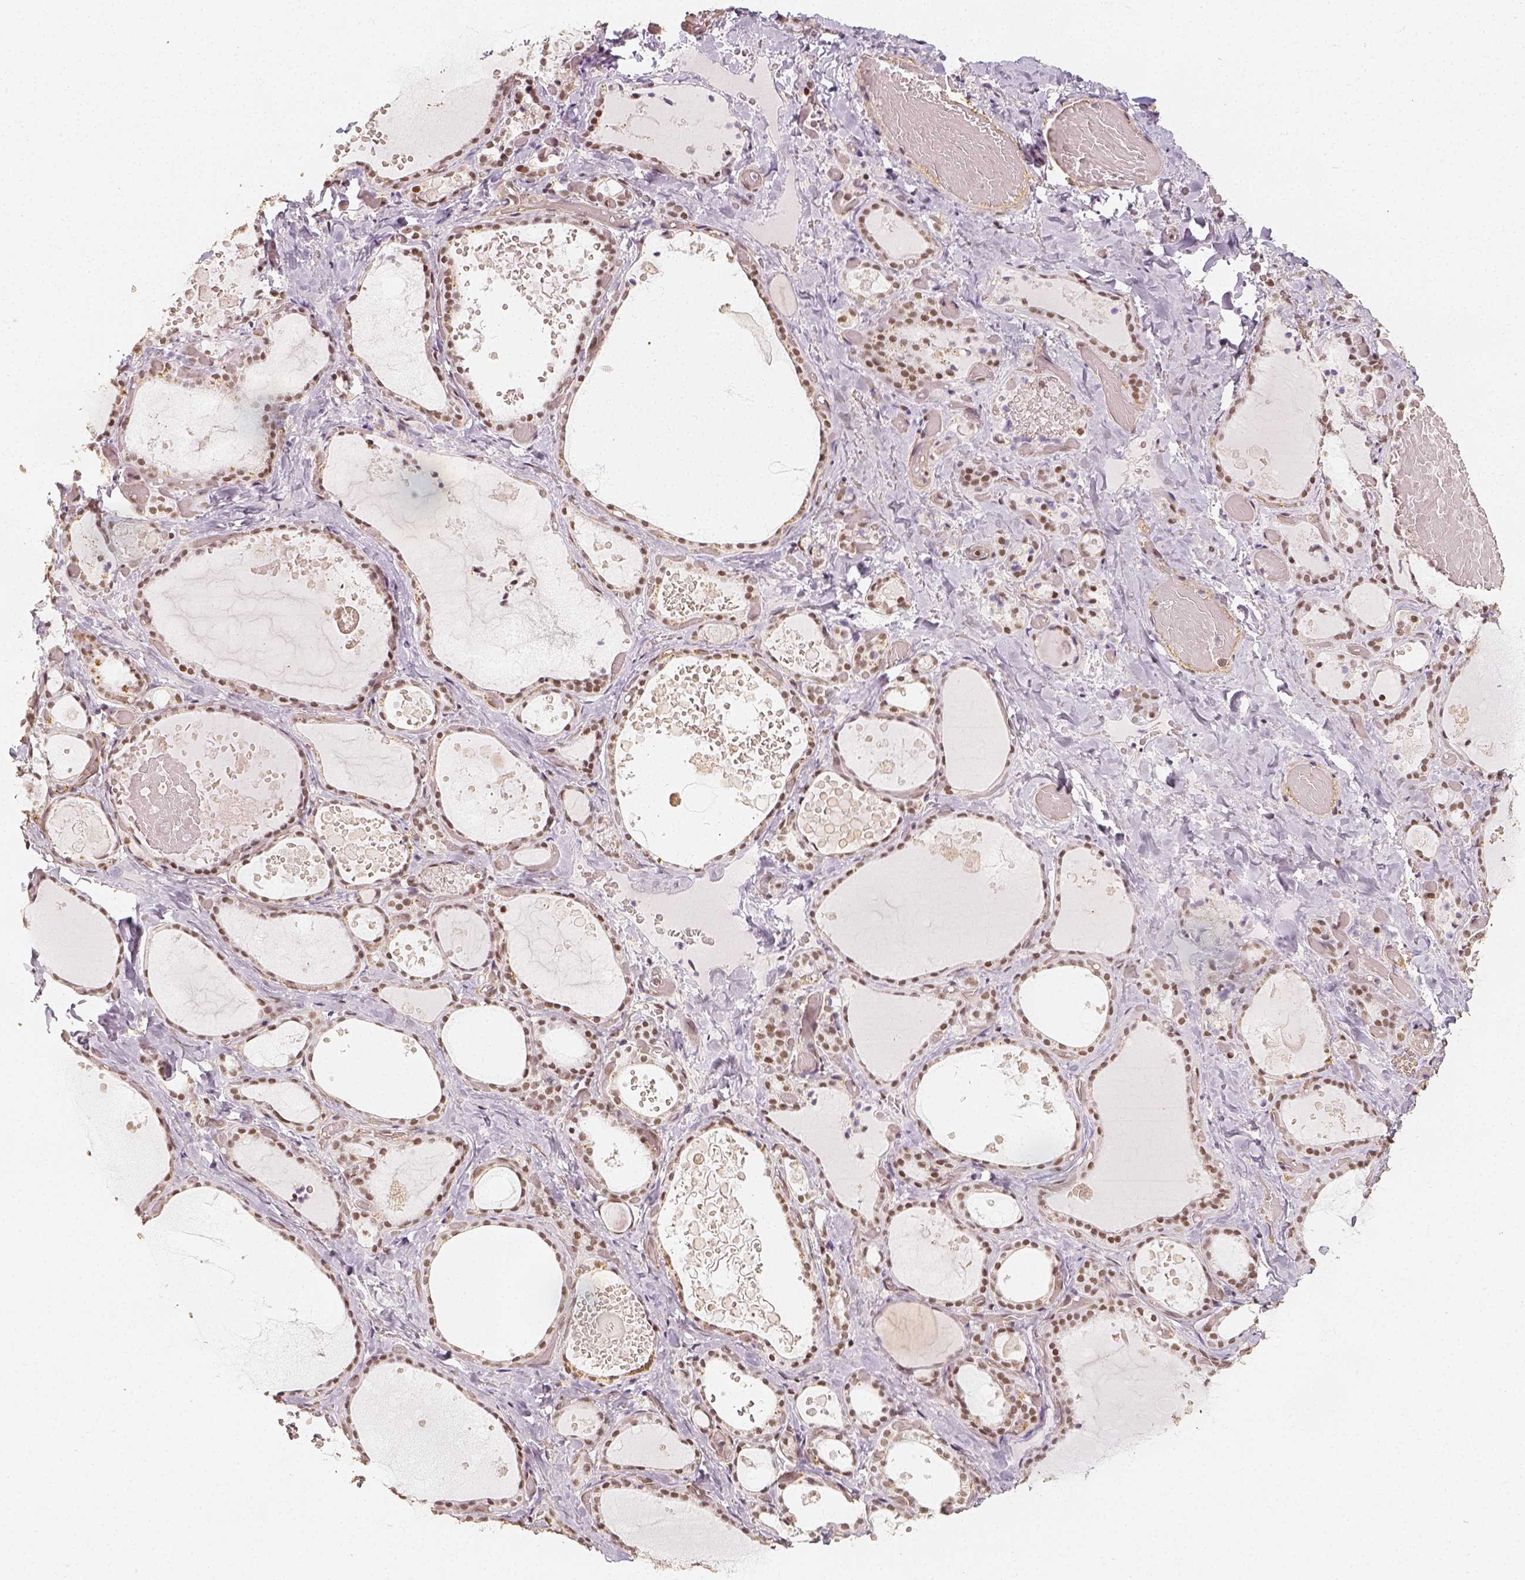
{"staining": {"intensity": "moderate", "quantity": ">75%", "location": "nuclear"}, "tissue": "thyroid gland", "cell_type": "Glandular cells", "image_type": "normal", "snomed": [{"axis": "morphology", "description": "Normal tissue, NOS"}, {"axis": "topography", "description": "Thyroid gland"}], "caption": "This photomicrograph displays immunohistochemistry (IHC) staining of normal human thyroid gland, with medium moderate nuclear expression in about >75% of glandular cells.", "gene": "HDAC1", "patient": {"sex": "female", "age": 56}}